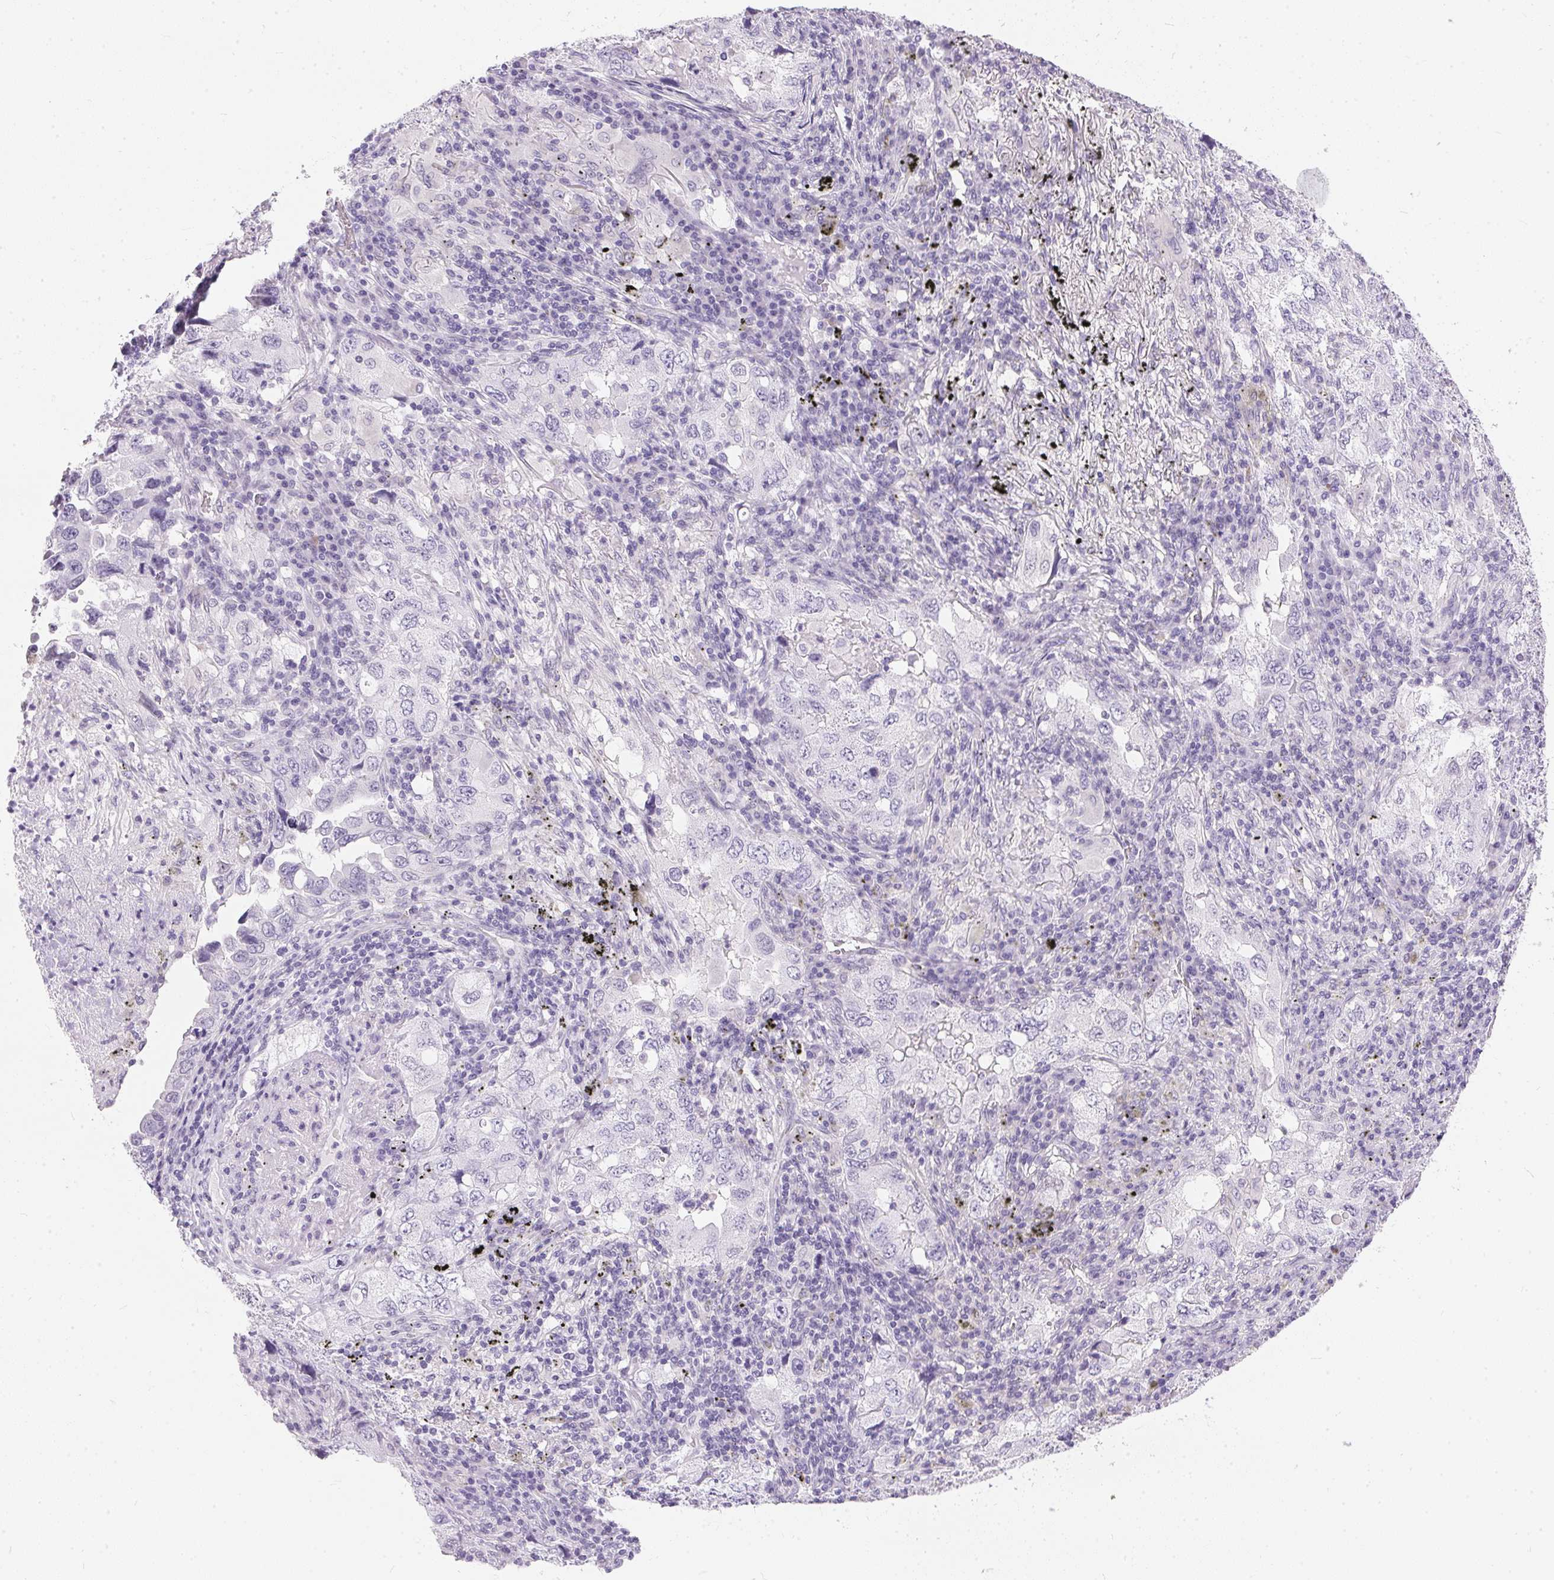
{"staining": {"intensity": "negative", "quantity": "none", "location": "none"}, "tissue": "lung cancer", "cell_type": "Tumor cells", "image_type": "cancer", "snomed": [{"axis": "morphology", "description": "Adenocarcinoma, NOS"}, {"axis": "topography", "description": "Lung"}], "caption": "Tumor cells show no significant expression in lung cancer.", "gene": "GBP6", "patient": {"sex": "female", "age": 57}}